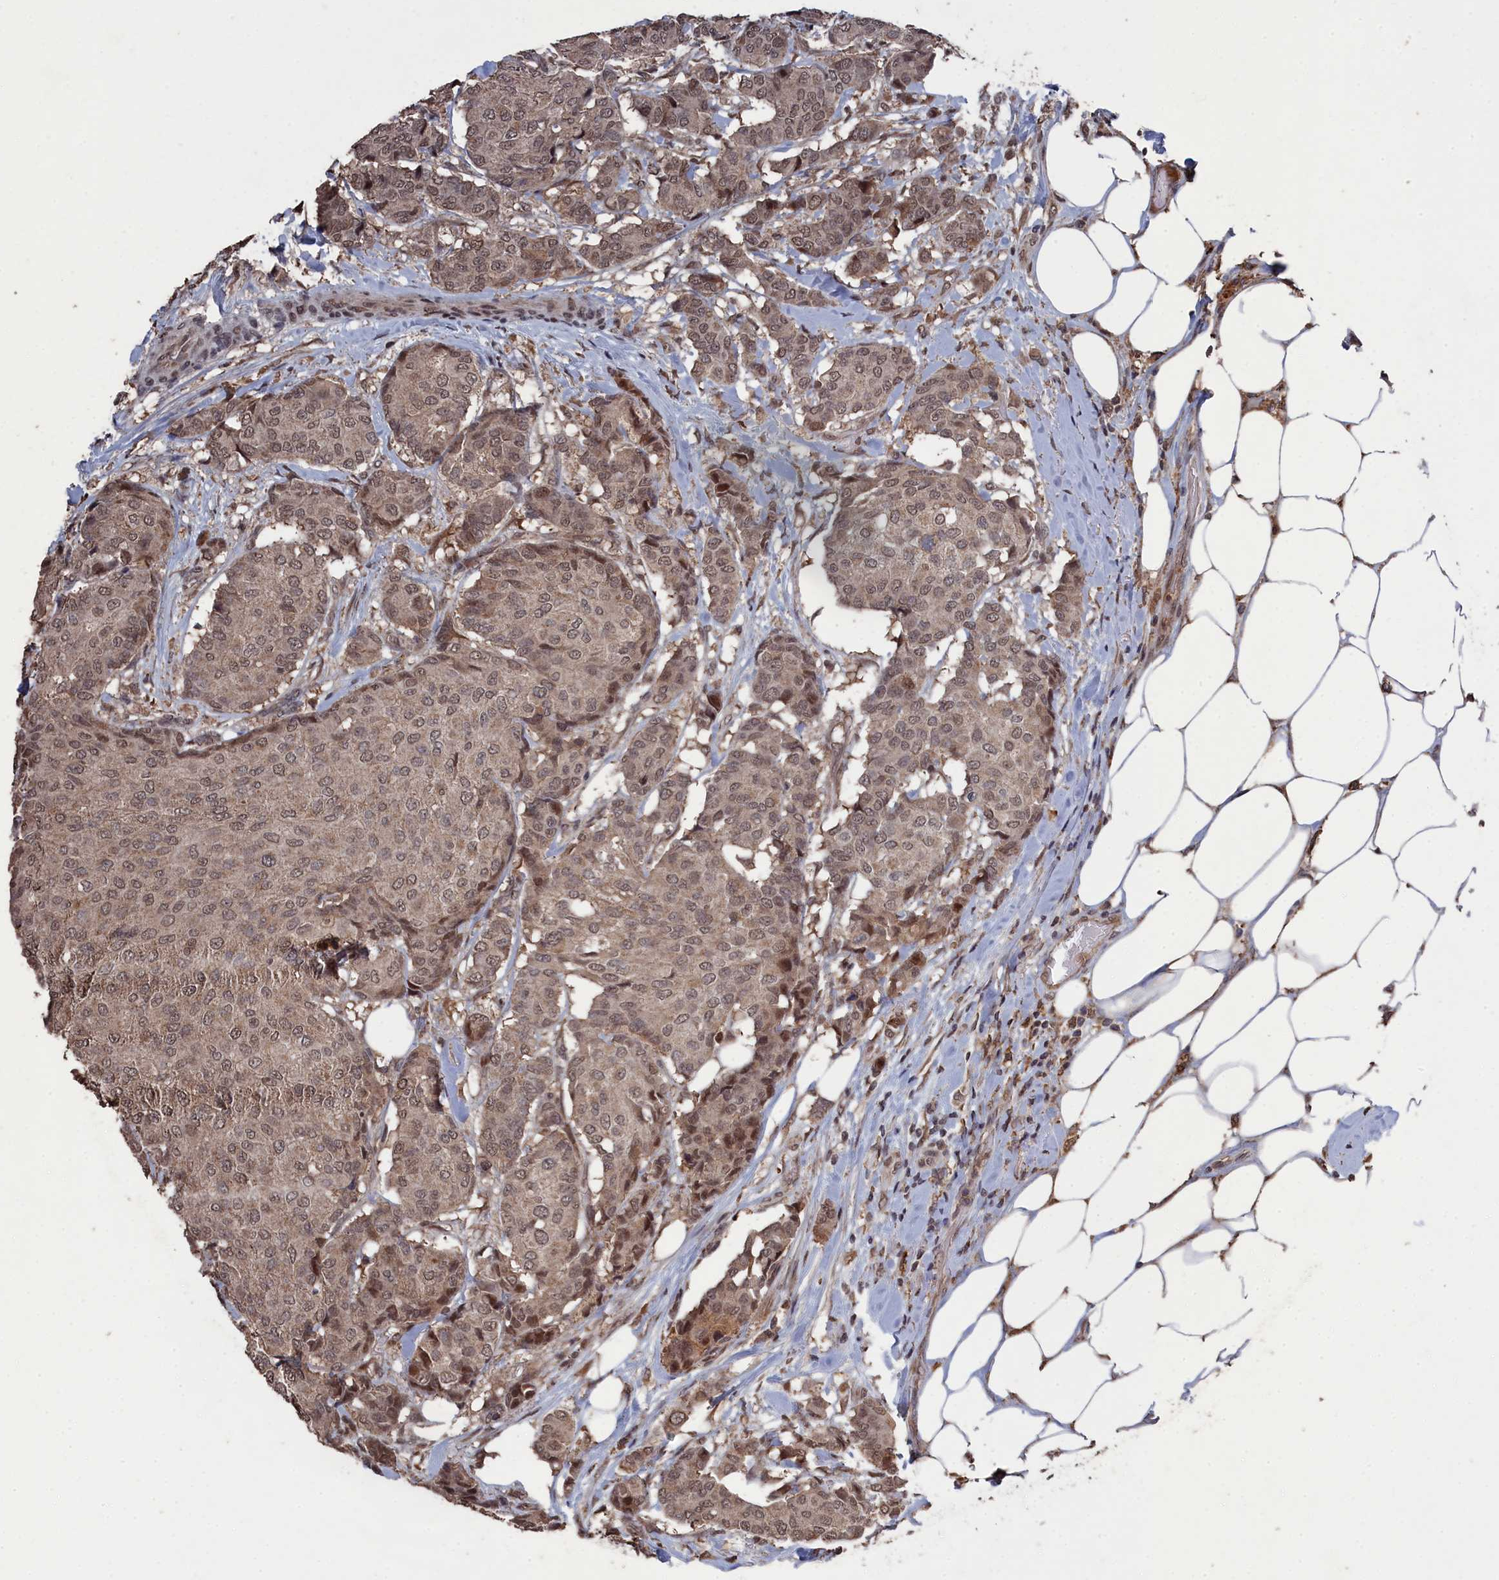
{"staining": {"intensity": "moderate", "quantity": ">75%", "location": "nuclear"}, "tissue": "breast cancer", "cell_type": "Tumor cells", "image_type": "cancer", "snomed": [{"axis": "morphology", "description": "Duct carcinoma"}, {"axis": "topography", "description": "Breast"}], "caption": "A micrograph showing moderate nuclear positivity in approximately >75% of tumor cells in breast cancer, as visualized by brown immunohistochemical staining.", "gene": "CEACAM21", "patient": {"sex": "female", "age": 75}}